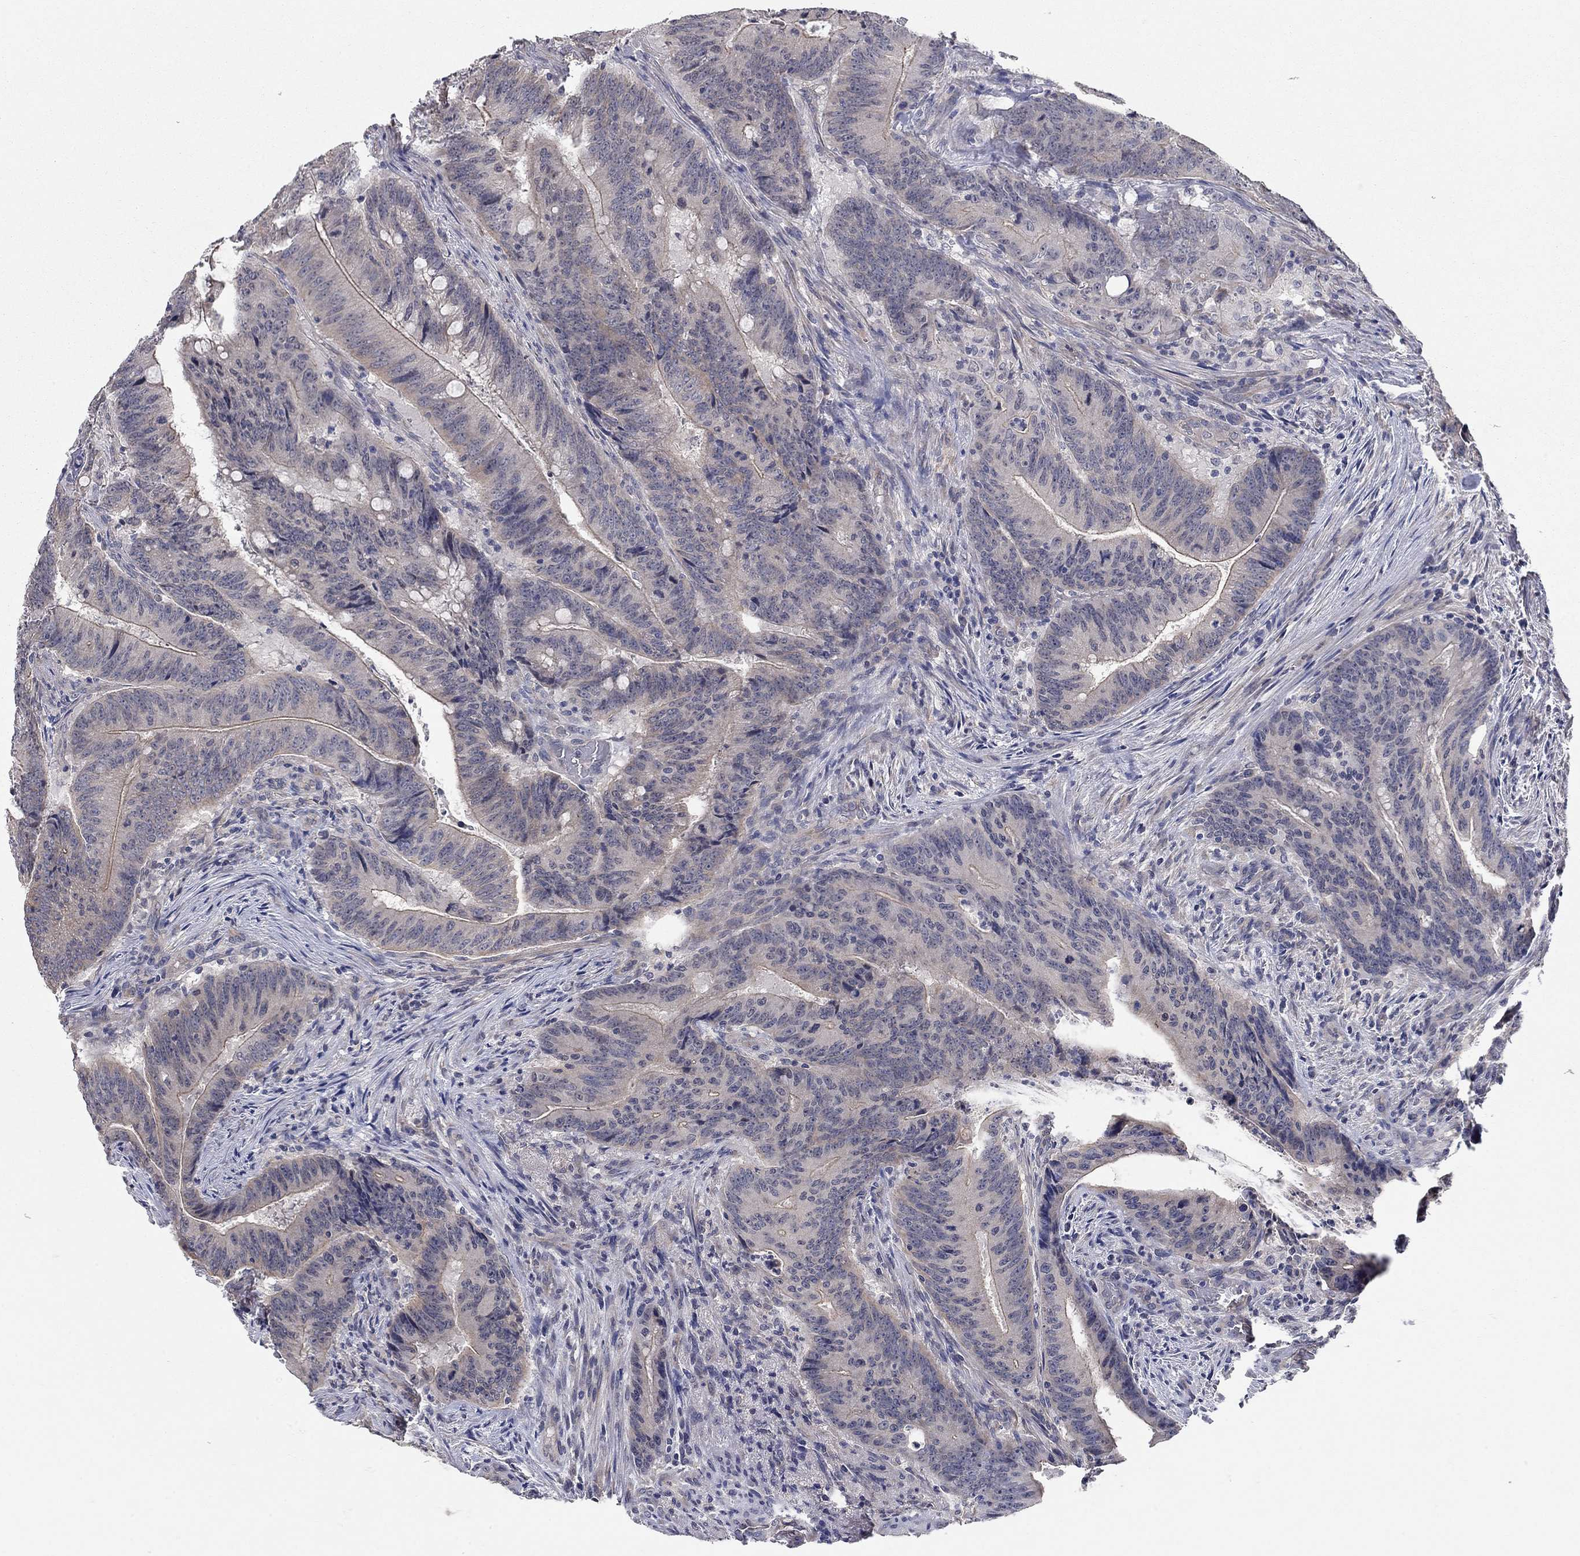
{"staining": {"intensity": "moderate", "quantity": "<25%", "location": "cytoplasmic/membranous"}, "tissue": "colorectal cancer", "cell_type": "Tumor cells", "image_type": "cancer", "snomed": [{"axis": "morphology", "description": "Adenocarcinoma, NOS"}, {"axis": "topography", "description": "Colon"}], "caption": "Moderate cytoplasmic/membranous positivity is present in about <25% of tumor cells in colorectal cancer (adenocarcinoma). (DAB (3,3'-diaminobenzidine) IHC with brightfield microscopy, high magnification).", "gene": "WASF3", "patient": {"sex": "female", "age": 87}}